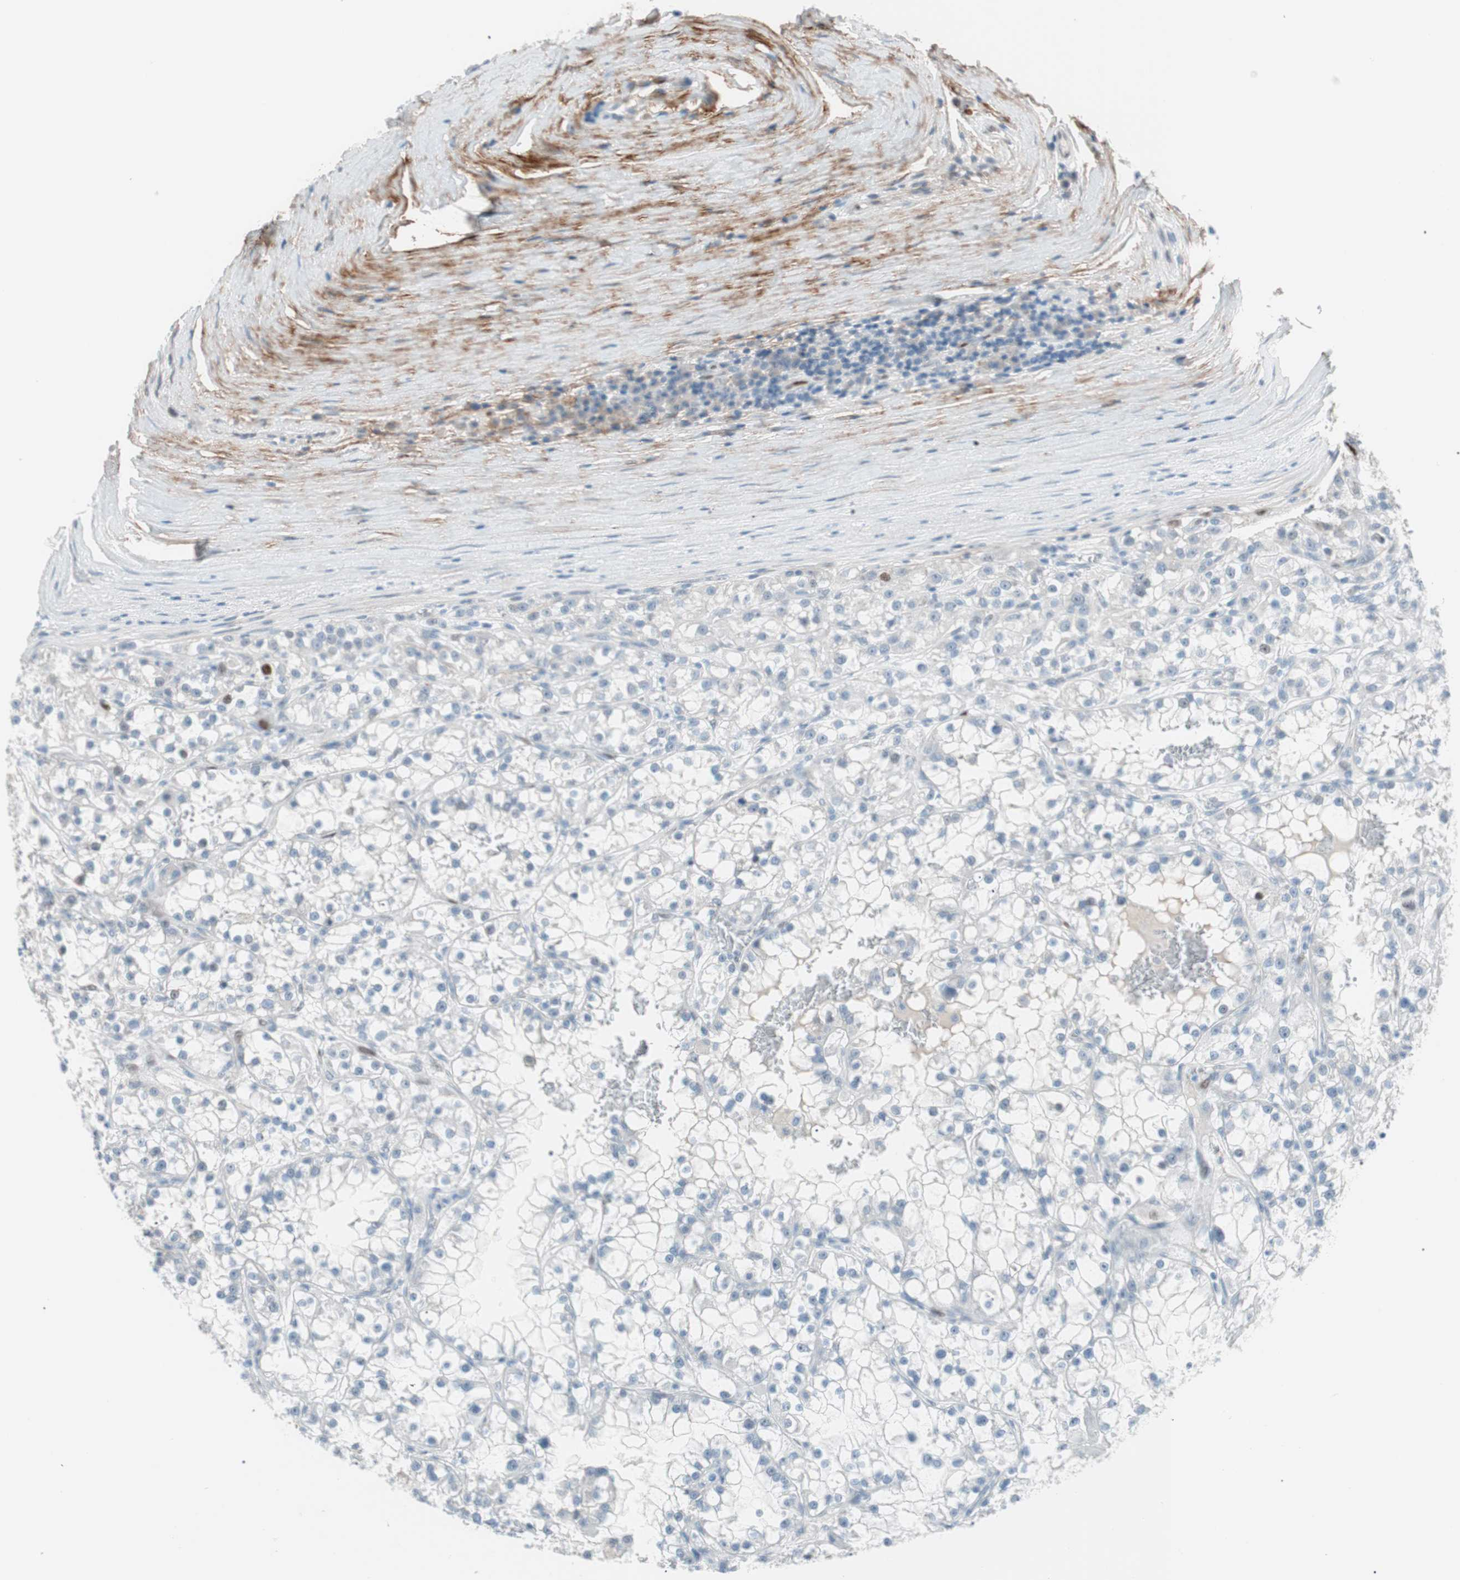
{"staining": {"intensity": "negative", "quantity": "none", "location": "none"}, "tissue": "renal cancer", "cell_type": "Tumor cells", "image_type": "cancer", "snomed": [{"axis": "morphology", "description": "Adenocarcinoma, NOS"}, {"axis": "topography", "description": "Kidney"}], "caption": "Renal adenocarcinoma was stained to show a protein in brown. There is no significant staining in tumor cells.", "gene": "FOSL1", "patient": {"sex": "female", "age": 52}}